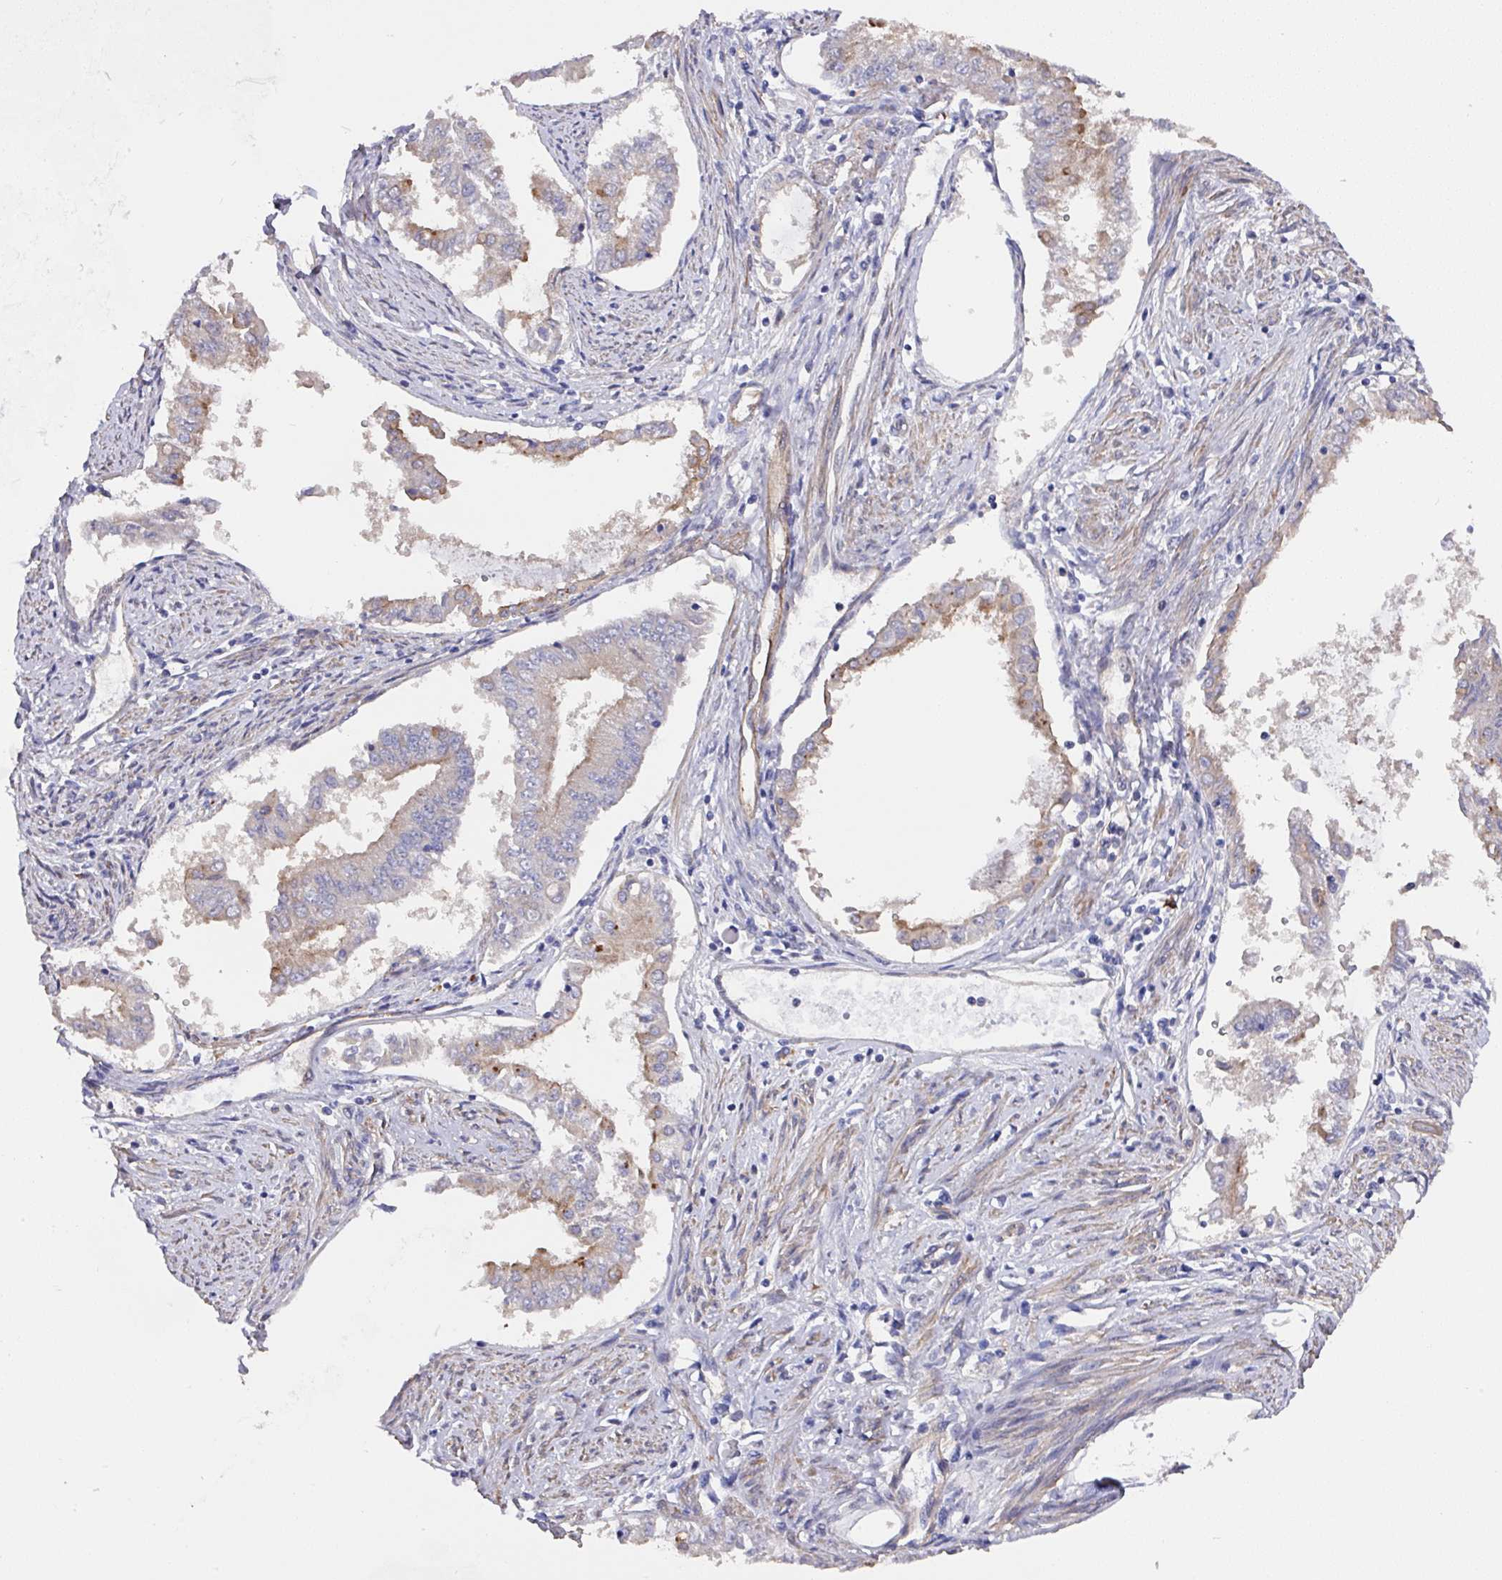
{"staining": {"intensity": "moderate", "quantity": "25%-75%", "location": "cytoplasmic/membranous"}, "tissue": "endometrial cancer", "cell_type": "Tumor cells", "image_type": "cancer", "snomed": [{"axis": "morphology", "description": "Adenocarcinoma, NOS"}, {"axis": "topography", "description": "Endometrium"}], "caption": "Immunohistochemistry micrograph of human adenocarcinoma (endometrial) stained for a protein (brown), which exhibits medium levels of moderate cytoplasmic/membranous expression in approximately 25%-75% of tumor cells.", "gene": "PRR5", "patient": {"sex": "female", "age": 76}}